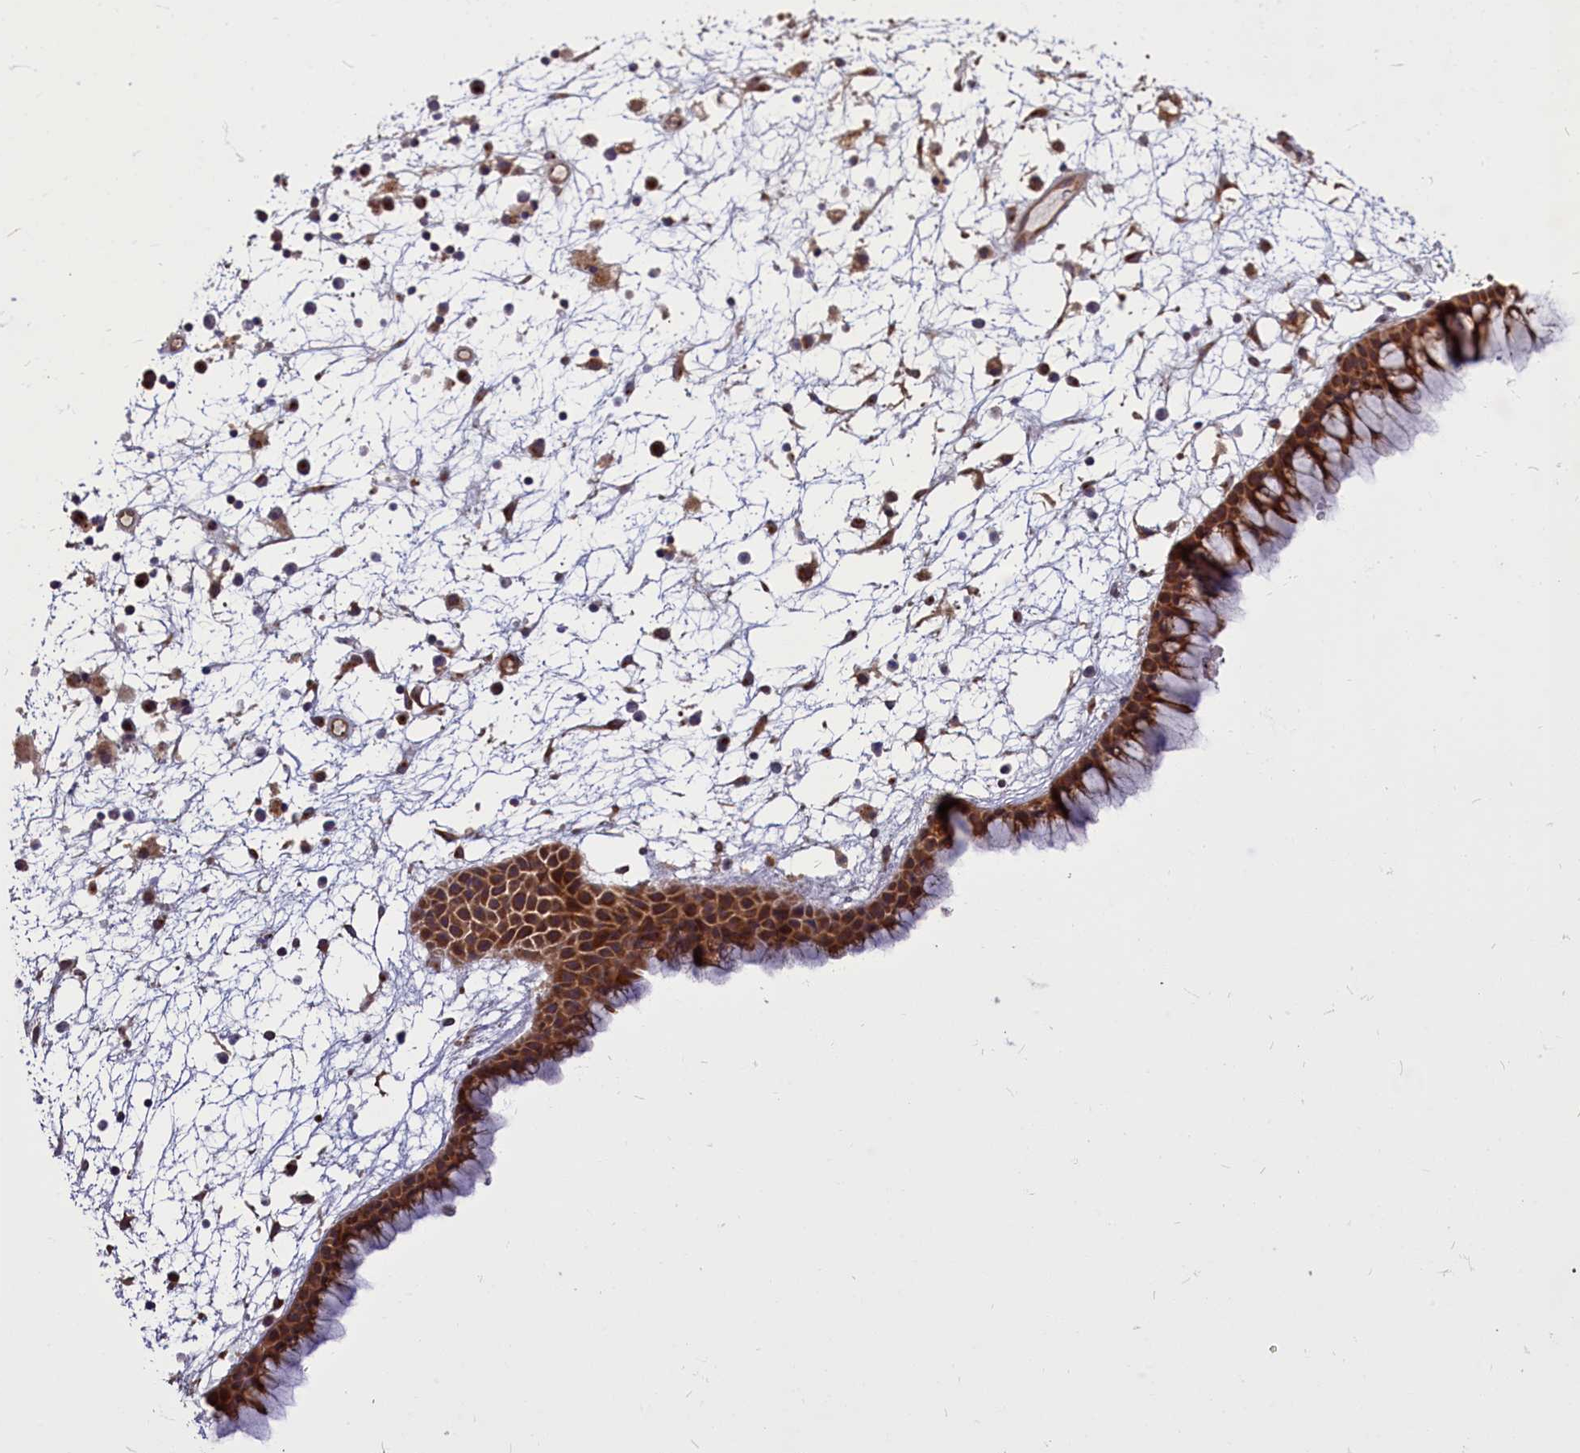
{"staining": {"intensity": "strong", "quantity": ">75%", "location": "cytoplasmic/membranous"}, "tissue": "nasopharynx", "cell_type": "Respiratory epithelial cells", "image_type": "normal", "snomed": [{"axis": "morphology", "description": "Normal tissue, NOS"}, {"axis": "morphology", "description": "Inflammation, NOS"}, {"axis": "morphology", "description": "Malignant melanoma, Metastatic site"}, {"axis": "topography", "description": "Nasopharynx"}], "caption": "Protein staining of unremarkable nasopharynx exhibits strong cytoplasmic/membranous positivity in approximately >75% of respiratory epithelial cells.", "gene": "ENSG00000274944", "patient": {"sex": "male", "age": 70}}